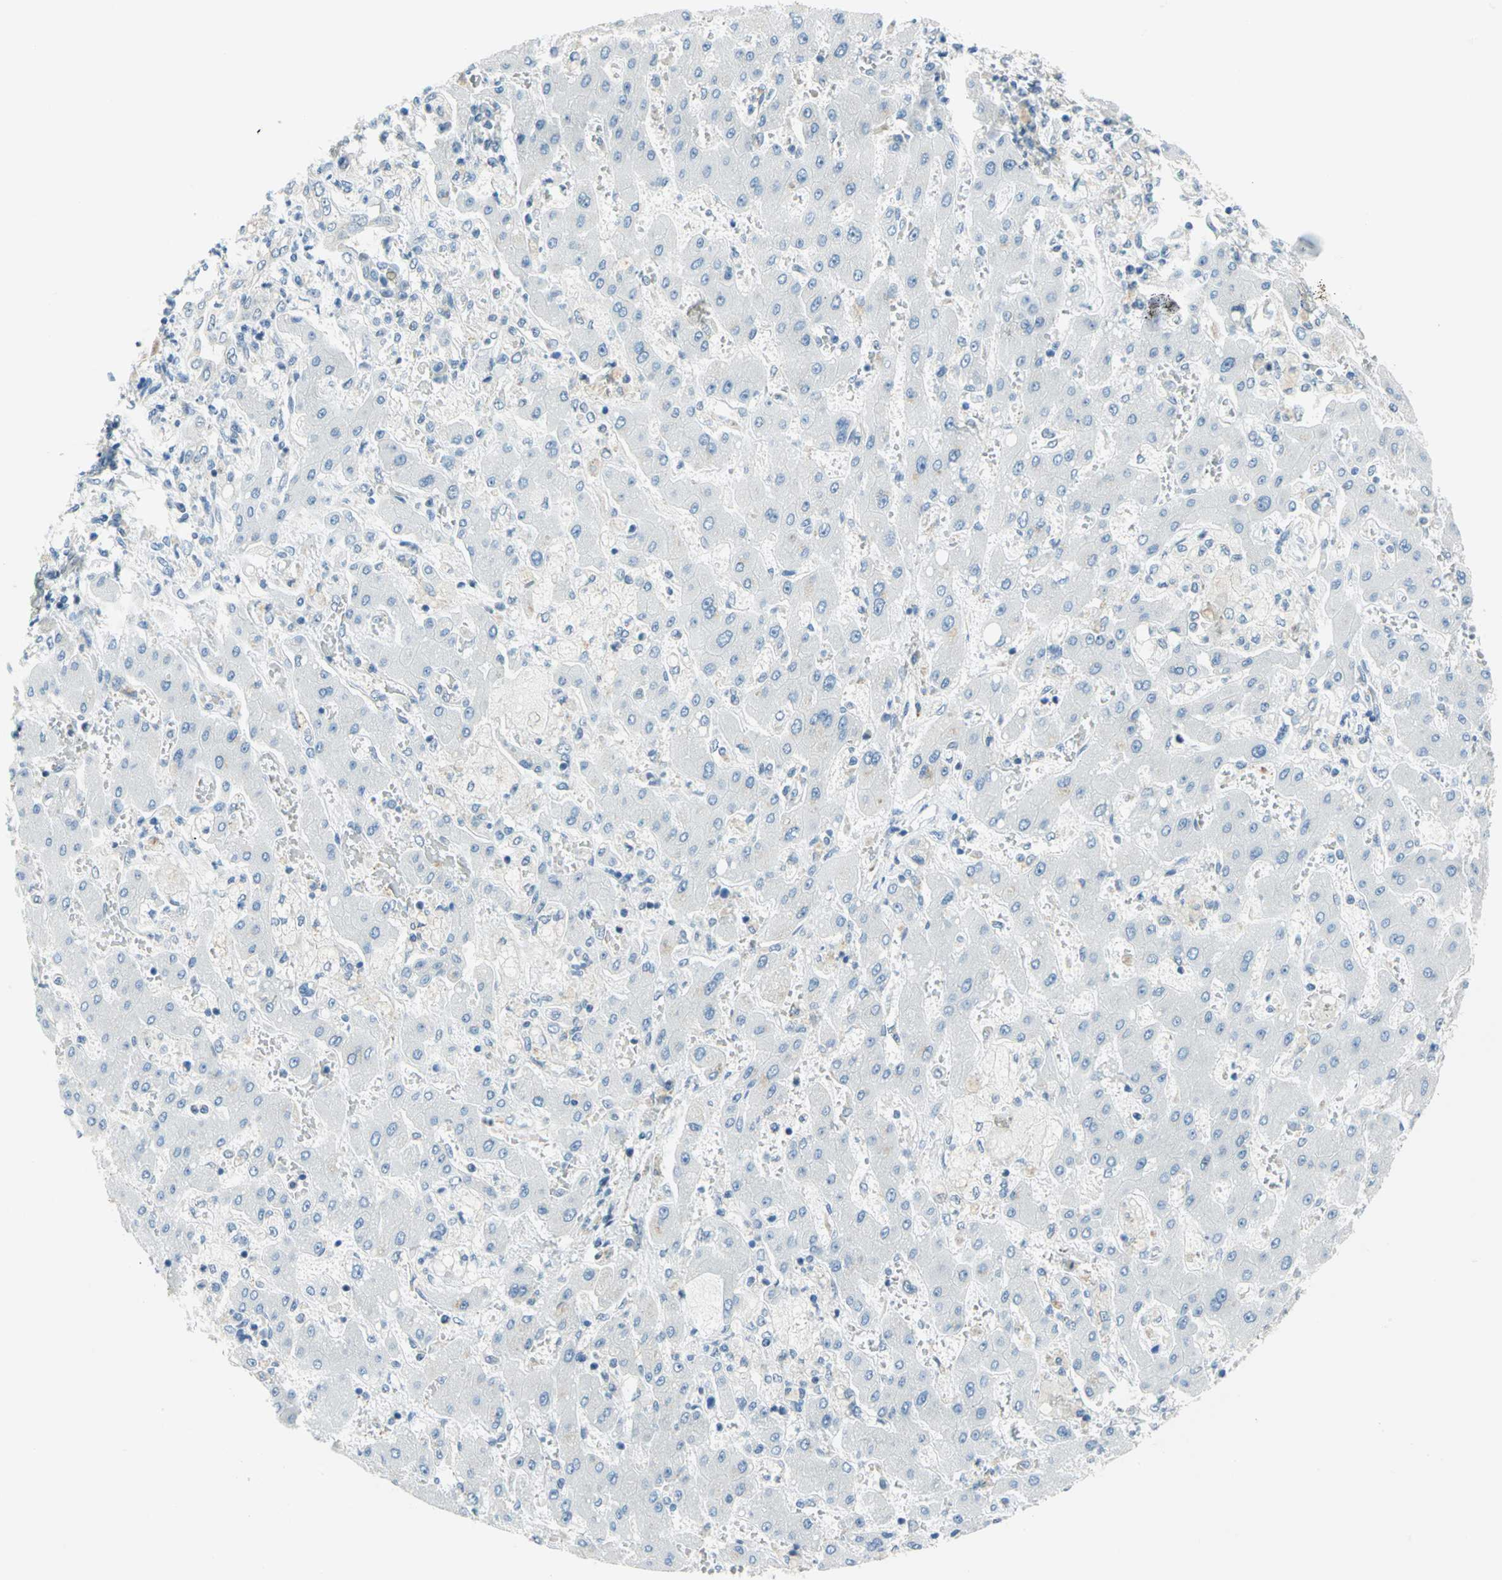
{"staining": {"intensity": "negative", "quantity": "none", "location": "none"}, "tissue": "liver cancer", "cell_type": "Tumor cells", "image_type": "cancer", "snomed": [{"axis": "morphology", "description": "Cholangiocarcinoma"}, {"axis": "topography", "description": "Liver"}], "caption": "A high-resolution image shows immunohistochemistry (IHC) staining of liver cancer (cholangiocarcinoma), which shows no significant staining in tumor cells.", "gene": "PIN1", "patient": {"sex": "male", "age": 50}}